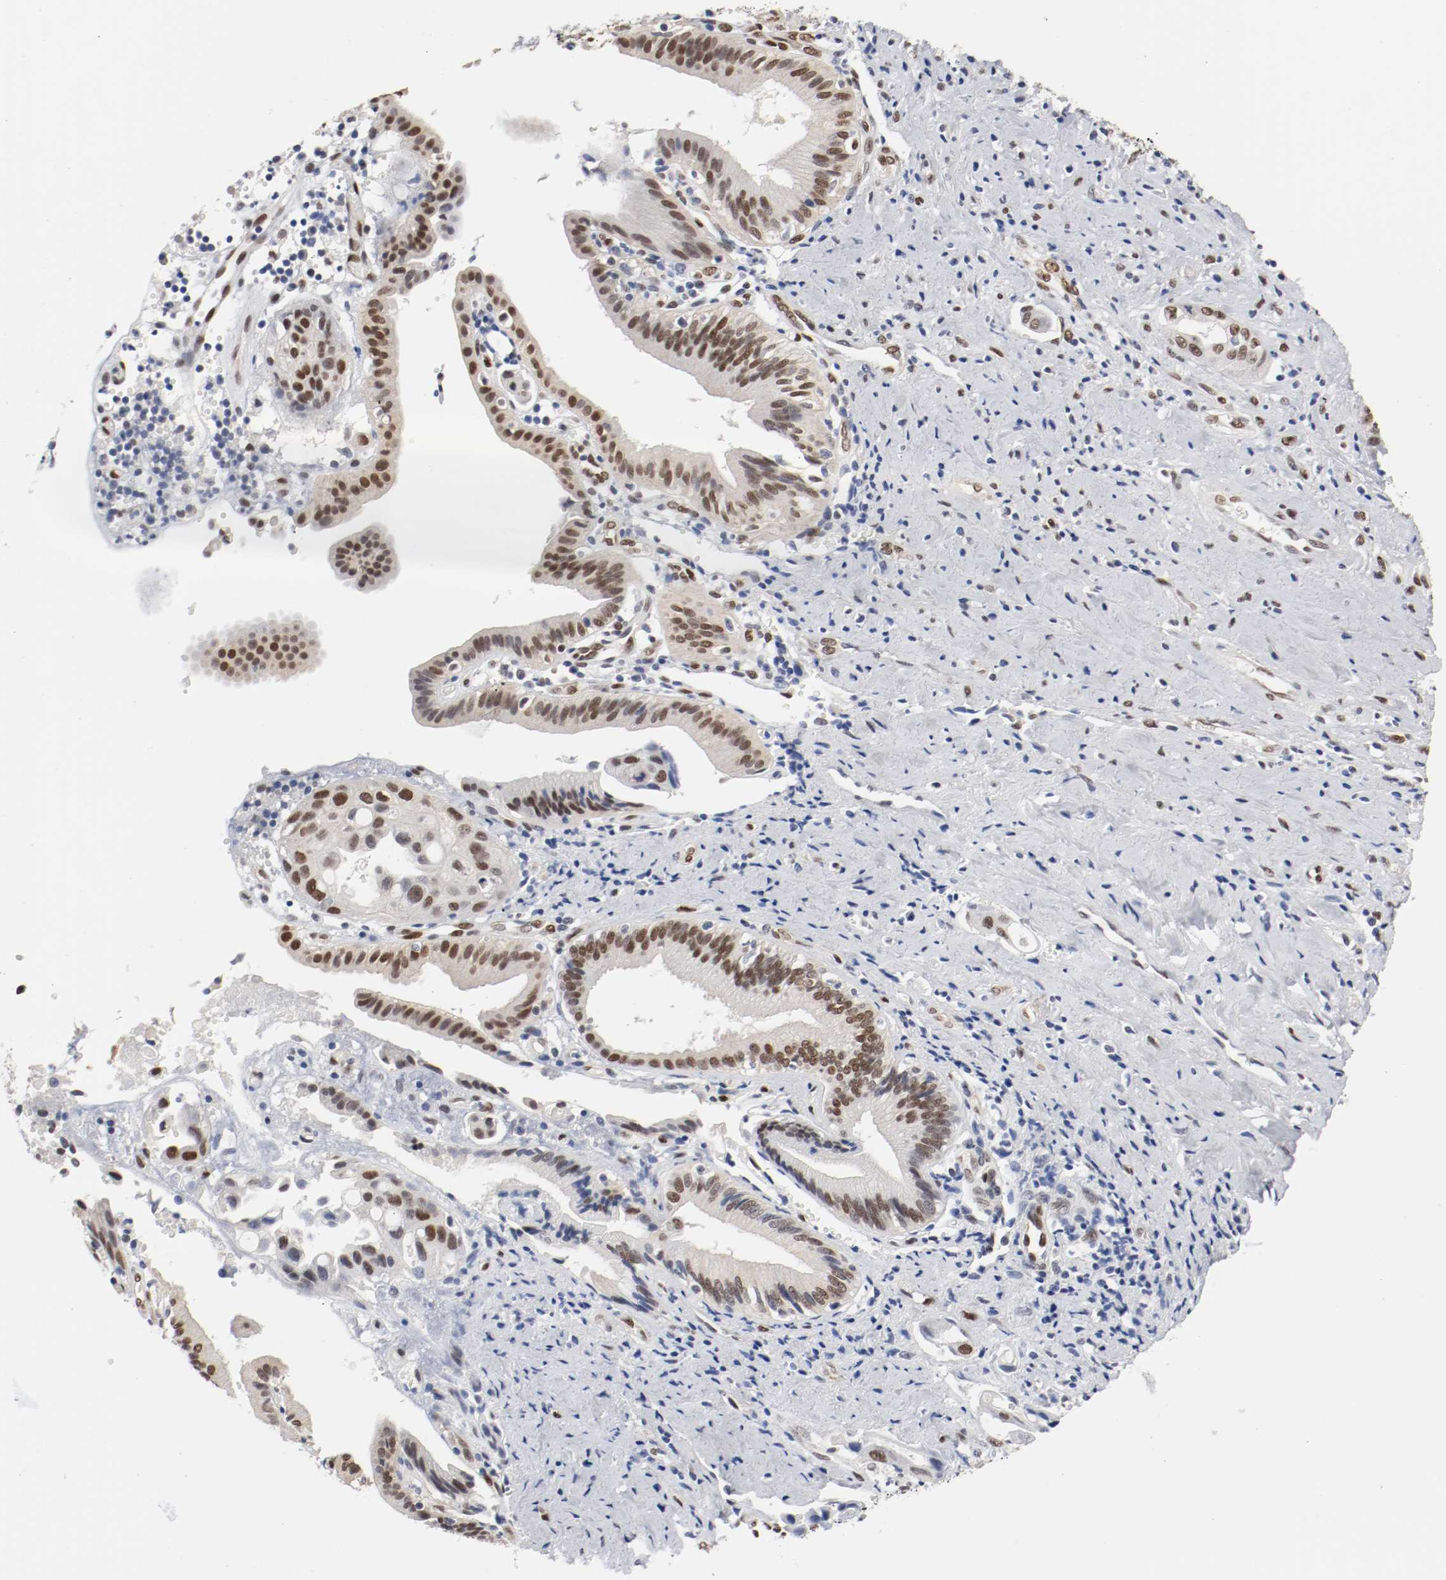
{"staining": {"intensity": "strong", "quantity": ">75%", "location": "nuclear"}, "tissue": "pancreatic cancer", "cell_type": "Tumor cells", "image_type": "cancer", "snomed": [{"axis": "morphology", "description": "Adenocarcinoma, NOS"}, {"axis": "topography", "description": "Pancreas"}], "caption": "A high-resolution histopathology image shows immunohistochemistry staining of pancreatic adenocarcinoma, which demonstrates strong nuclear staining in approximately >75% of tumor cells. Nuclei are stained in blue.", "gene": "FOSL2", "patient": {"sex": "female", "age": 60}}